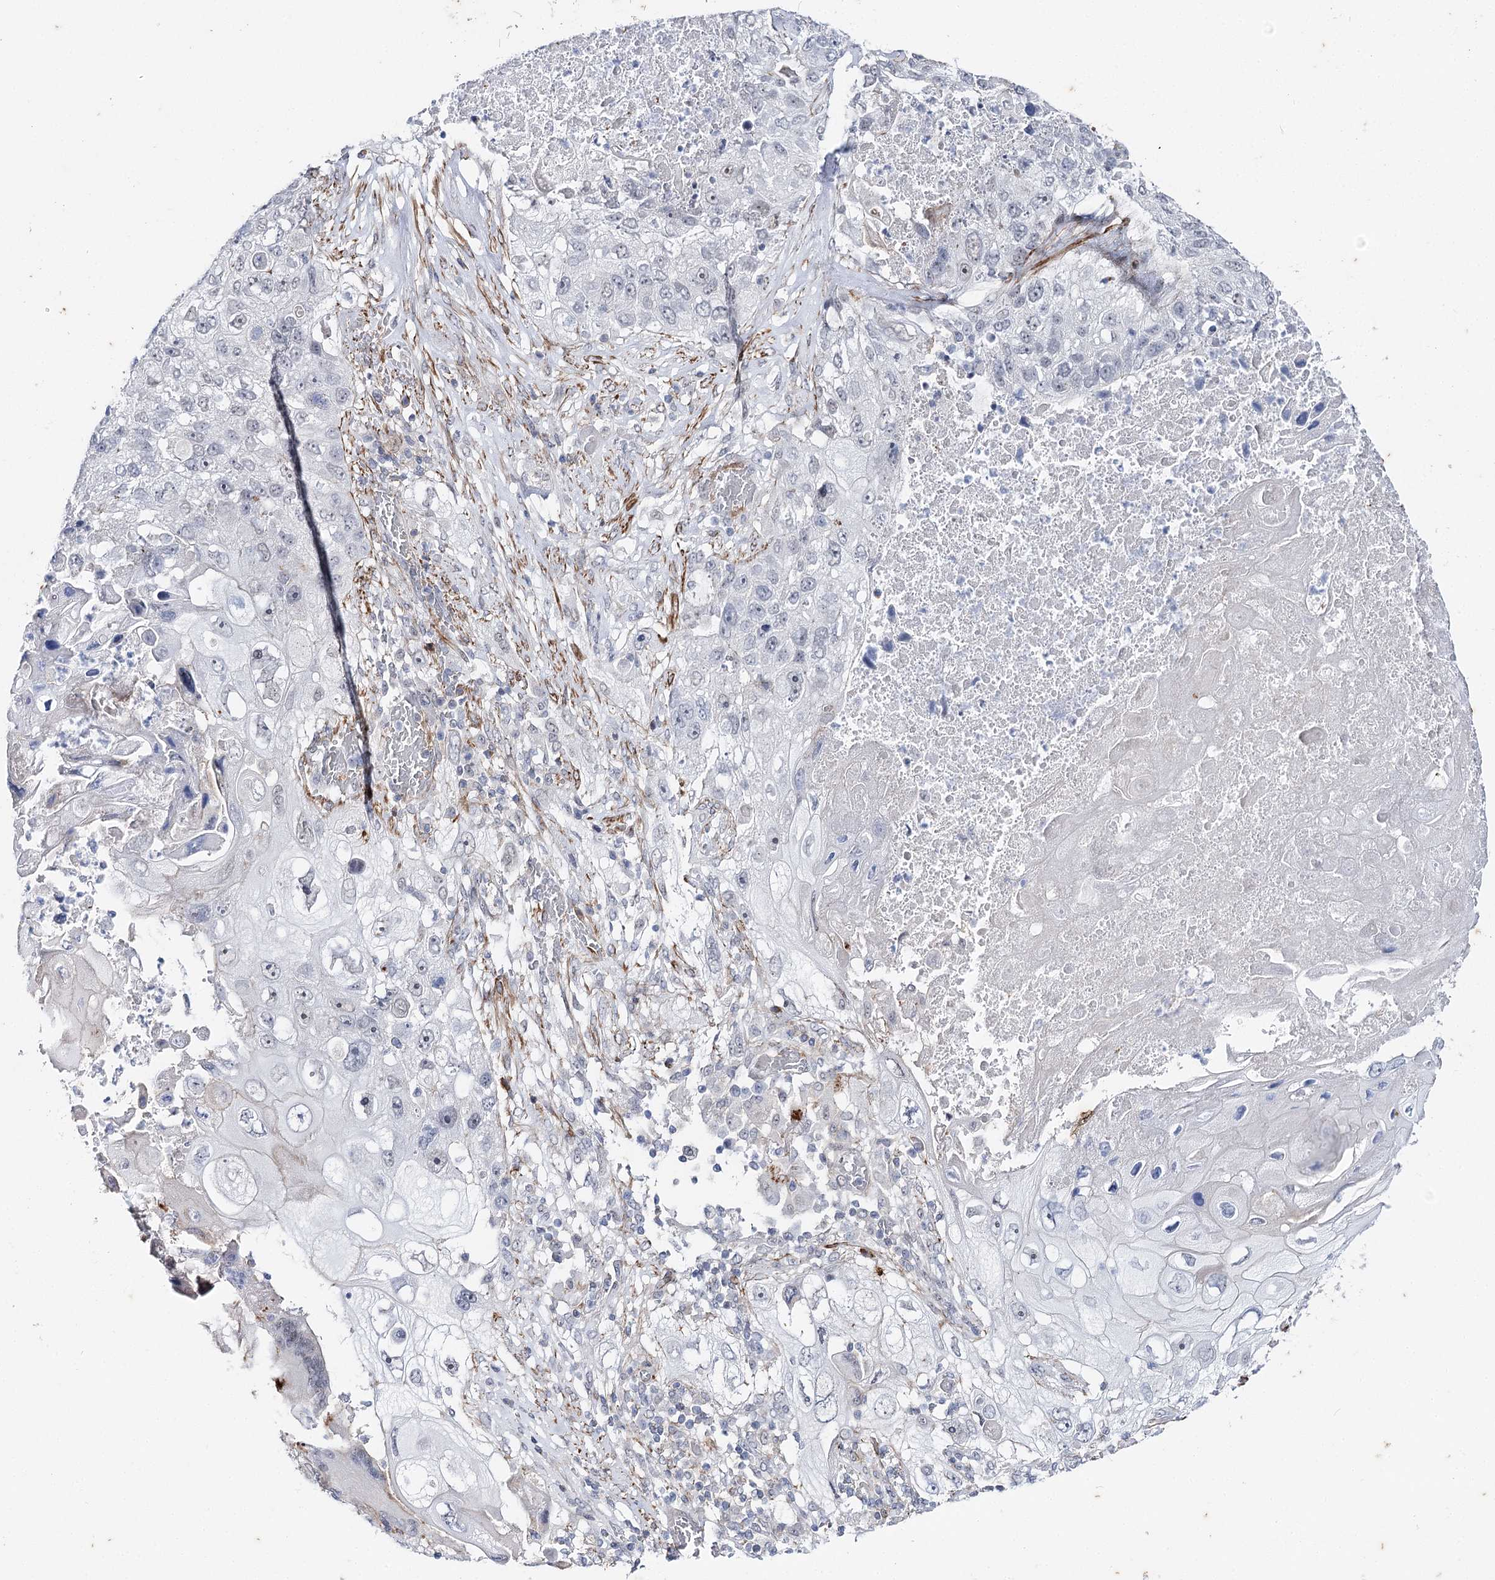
{"staining": {"intensity": "negative", "quantity": "none", "location": "none"}, "tissue": "lung cancer", "cell_type": "Tumor cells", "image_type": "cancer", "snomed": [{"axis": "morphology", "description": "Squamous cell carcinoma, NOS"}, {"axis": "topography", "description": "Lung"}], "caption": "Squamous cell carcinoma (lung) was stained to show a protein in brown. There is no significant staining in tumor cells. Nuclei are stained in blue.", "gene": "AGXT2", "patient": {"sex": "male", "age": 61}}